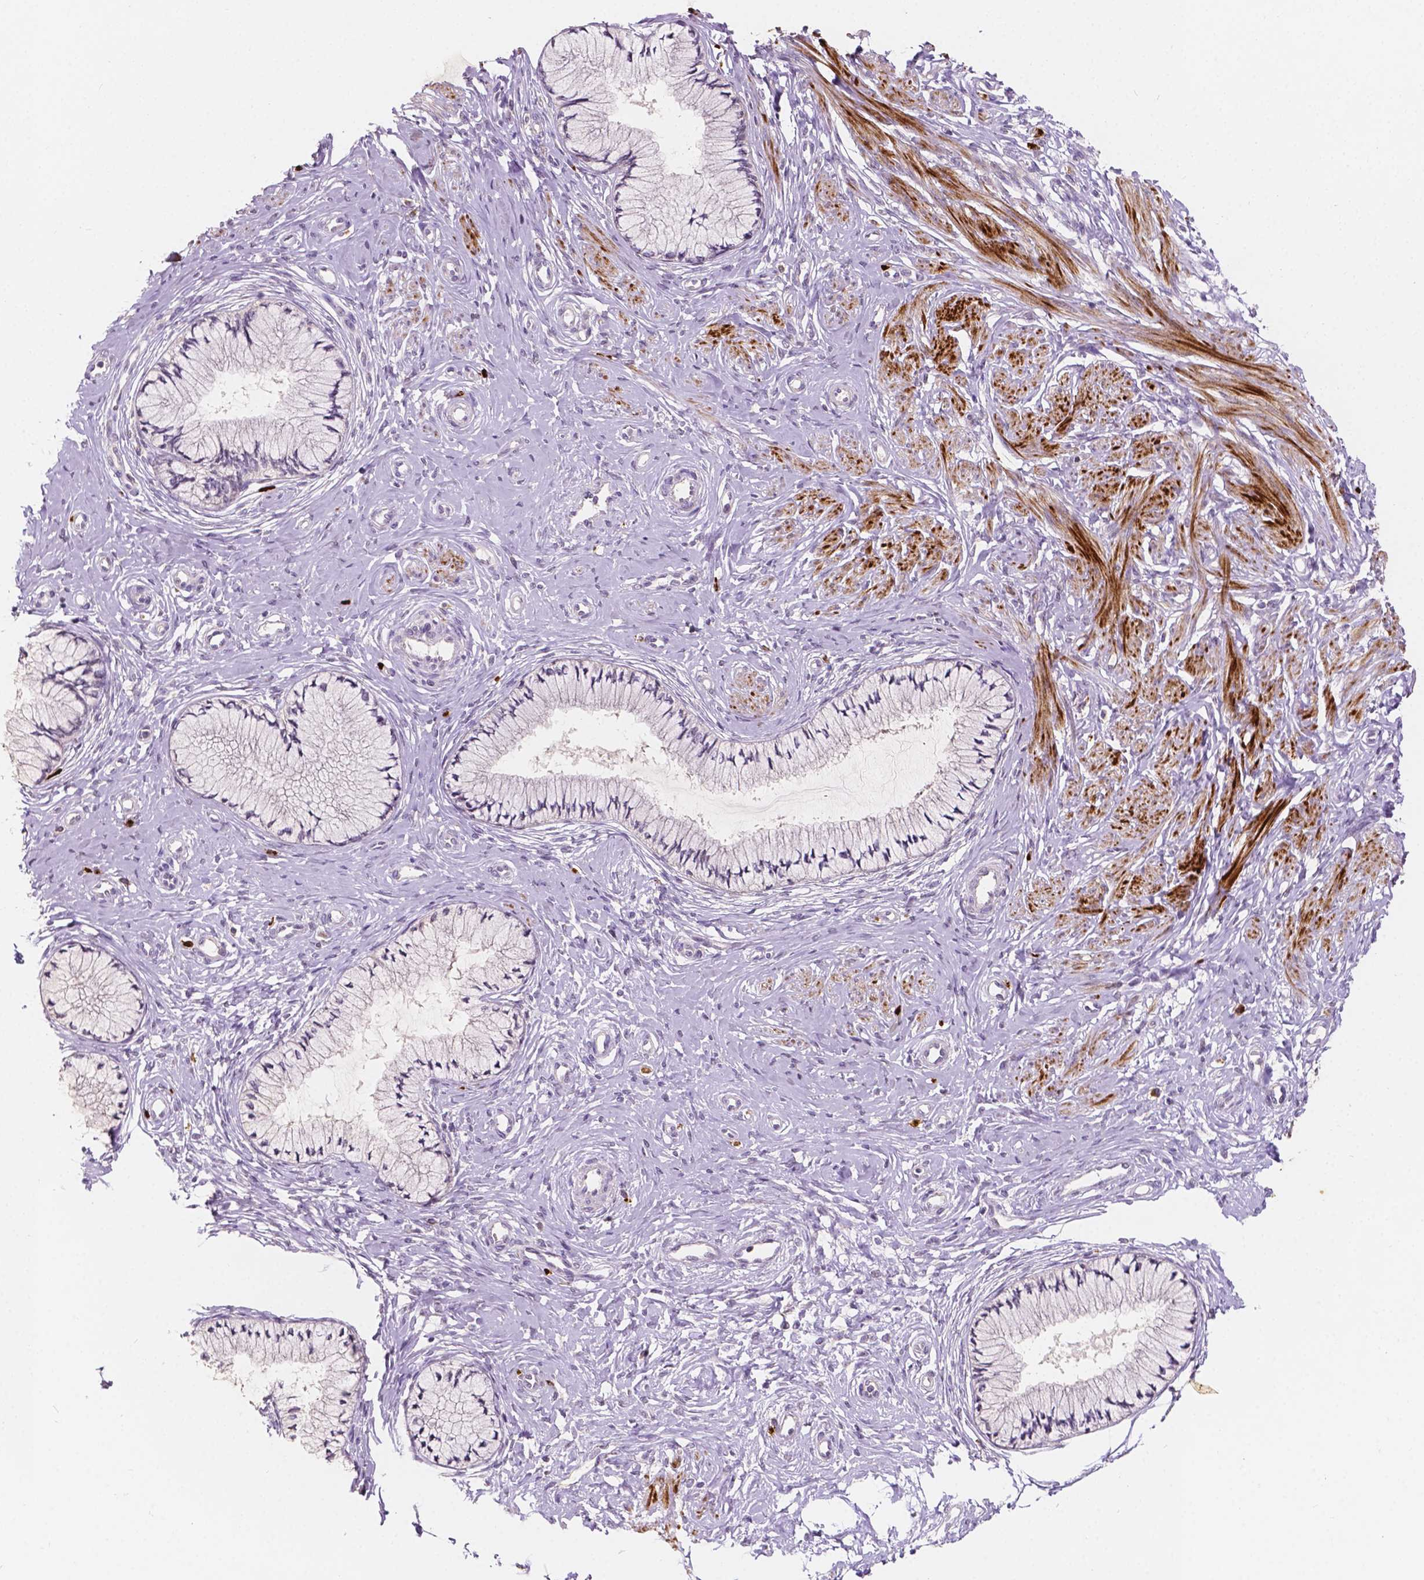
{"staining": {"intensity": "negative", "quantity": "none", "location": "none"}, "tissue": "cervix", "cell_type": "Glandular cells", "image_type": "normal", "snomed": [{"axis": "morphology", "description": "Normal tissue, NOS"}, {"axis": "topography", "description": "Cervix"}], "caption": "An IHC photomicrograph of benign cervix is shown. There is no staining in glandular cells of cervix. (Brightfield microscopy of DAB IHC at high magnification).", "gene": "SIRT2", "patient": {"sex": "female", "age": 37}}